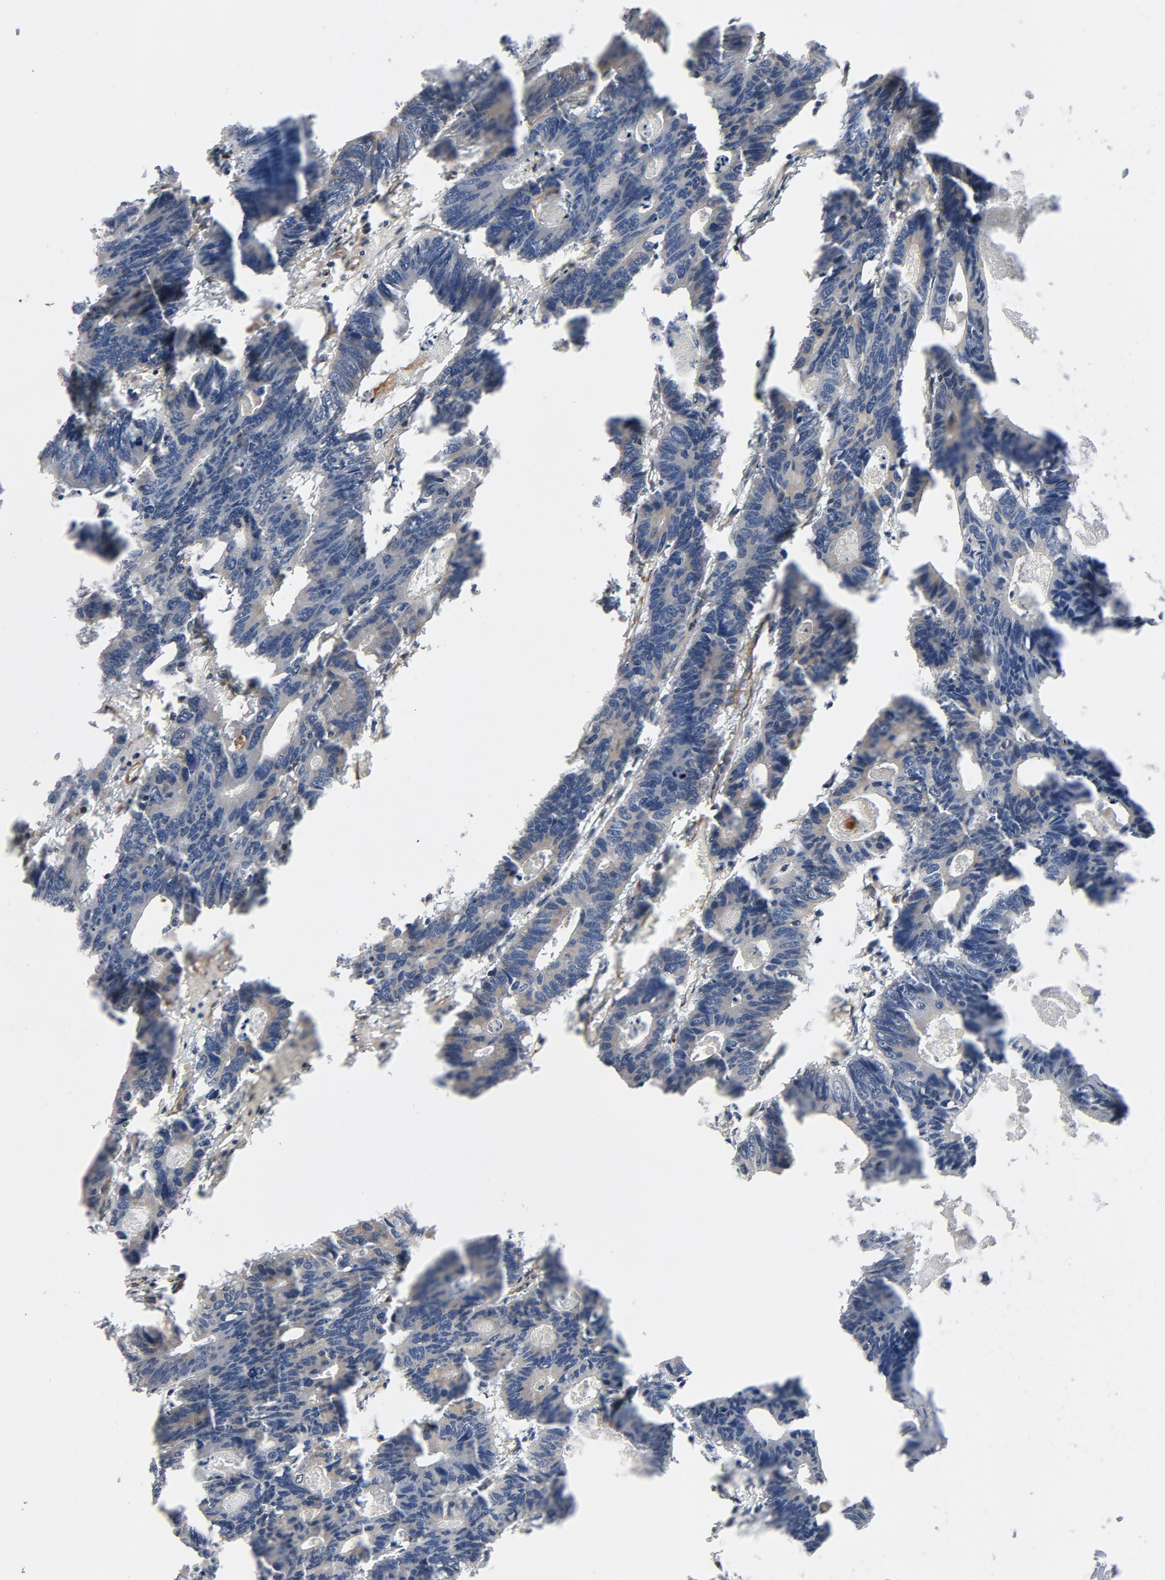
{"staining": {"intensity": "weak", "quantity": "<25%", "location": "cytoplasmic/membranous"}, "tissue": "colorectal cancer", "cell_type": "Tumor cells", "image_type": "cancer", "snomed": [{"axis": "morphology", "description": "Adenocarcinoma, NOS"}, {"axis": "topography", "description": "Colon"}], "caption": "Micrograph shows no protein positivity in tumor cells of colorectal adenocarcinoma tissue.", "gene": "TRIOBP", "patient": {"sex": "female", "age": 55}}